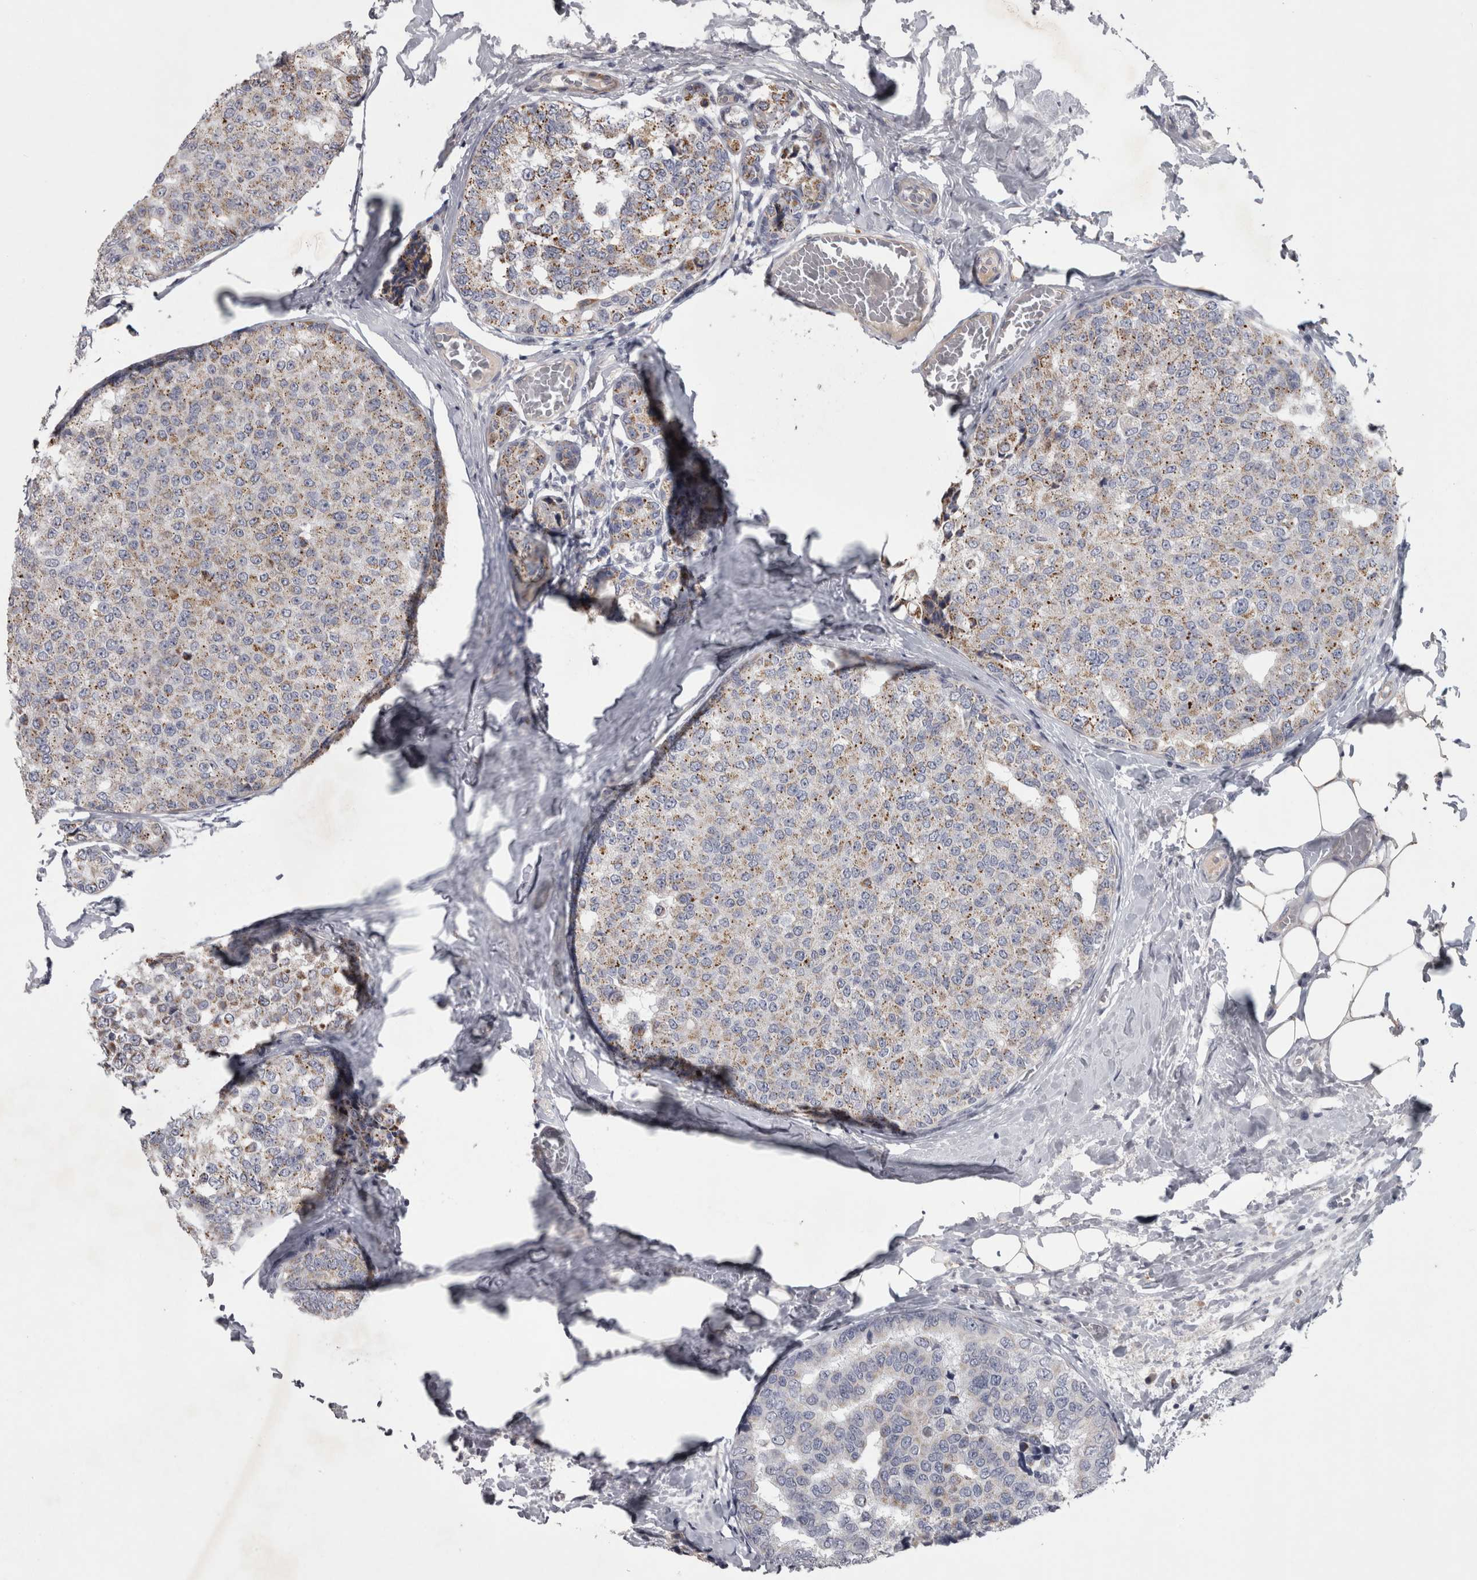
{"staining": {"intensity": "weak", "quantity": ">75%", "location": "cytoplasmic/membranous"}, "tissue": "breast cancer", "cell_type": "Tumor cells", "image_type": "cancer", "snomed": [{"axis": "morphology", "description": "Normal tissue, NOS"}, {"axis": "morphology", "description": "Duct carcinoma"}, {"axis": "topography", "description": "Breast"}], "caption": "High-power microscopy captured an immunohistochemistry histopathology image of breast cancer, revealing weak cytoplasmic/membranous expression in approximately >75% of tumor cells.", "gene": "DBT", "patient": {"sex": "female", "age": 43}}